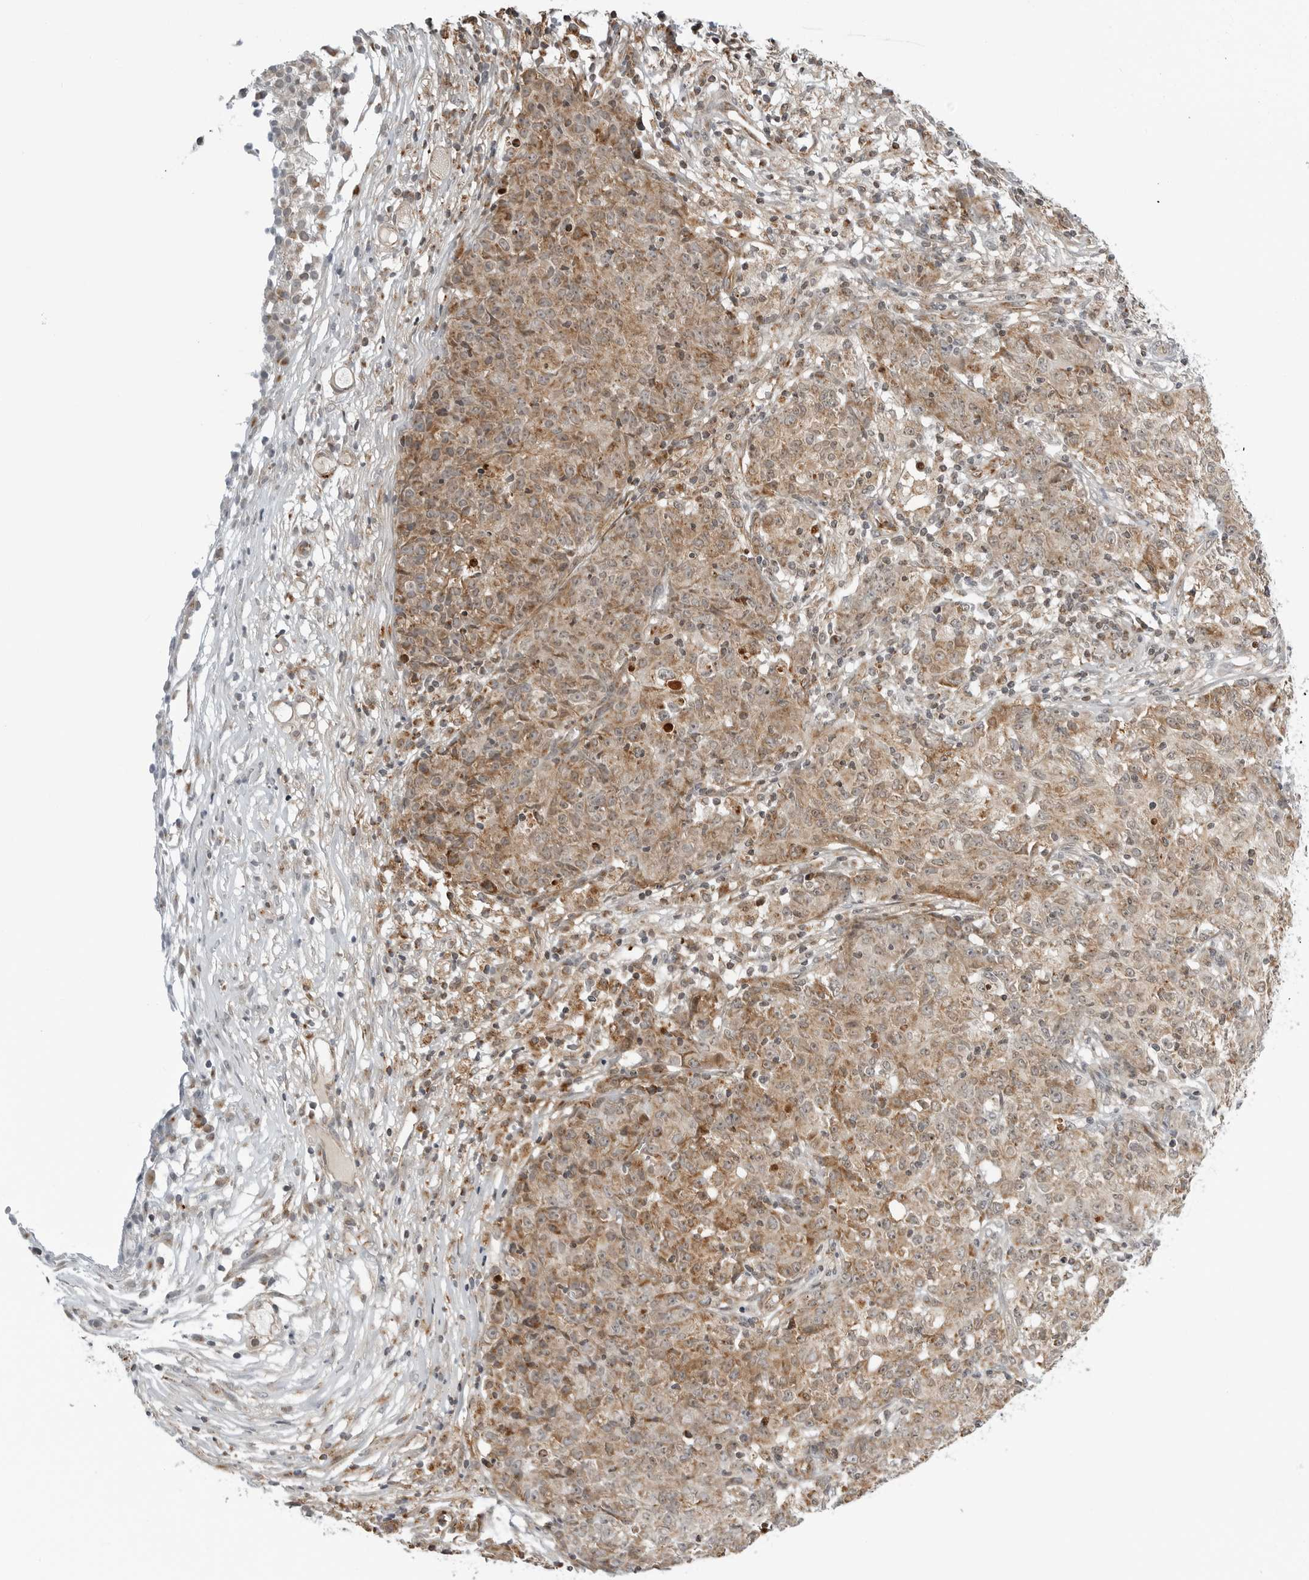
{"staining": {"intensity": "weak", "quantity": ">75%", "location": "cytoplasmic/membranous"}, "tissue": "ovarian cancer", "cell_type": "Tumor cells", "image_type": "cancer", "snomed": [{"axis": "morphology", "description": "Carcinoma, endometroid"}, {"axis": "topography", "description": "Ovary"}], "caption": "Protein analysis of endometroid carcinoma (ovarian) tissue displays weak cytoplasmic/membranous expression in about >75% of tumor cells.", "gene": "PEX2", "patient": {"sex": "female", "age": 42}}